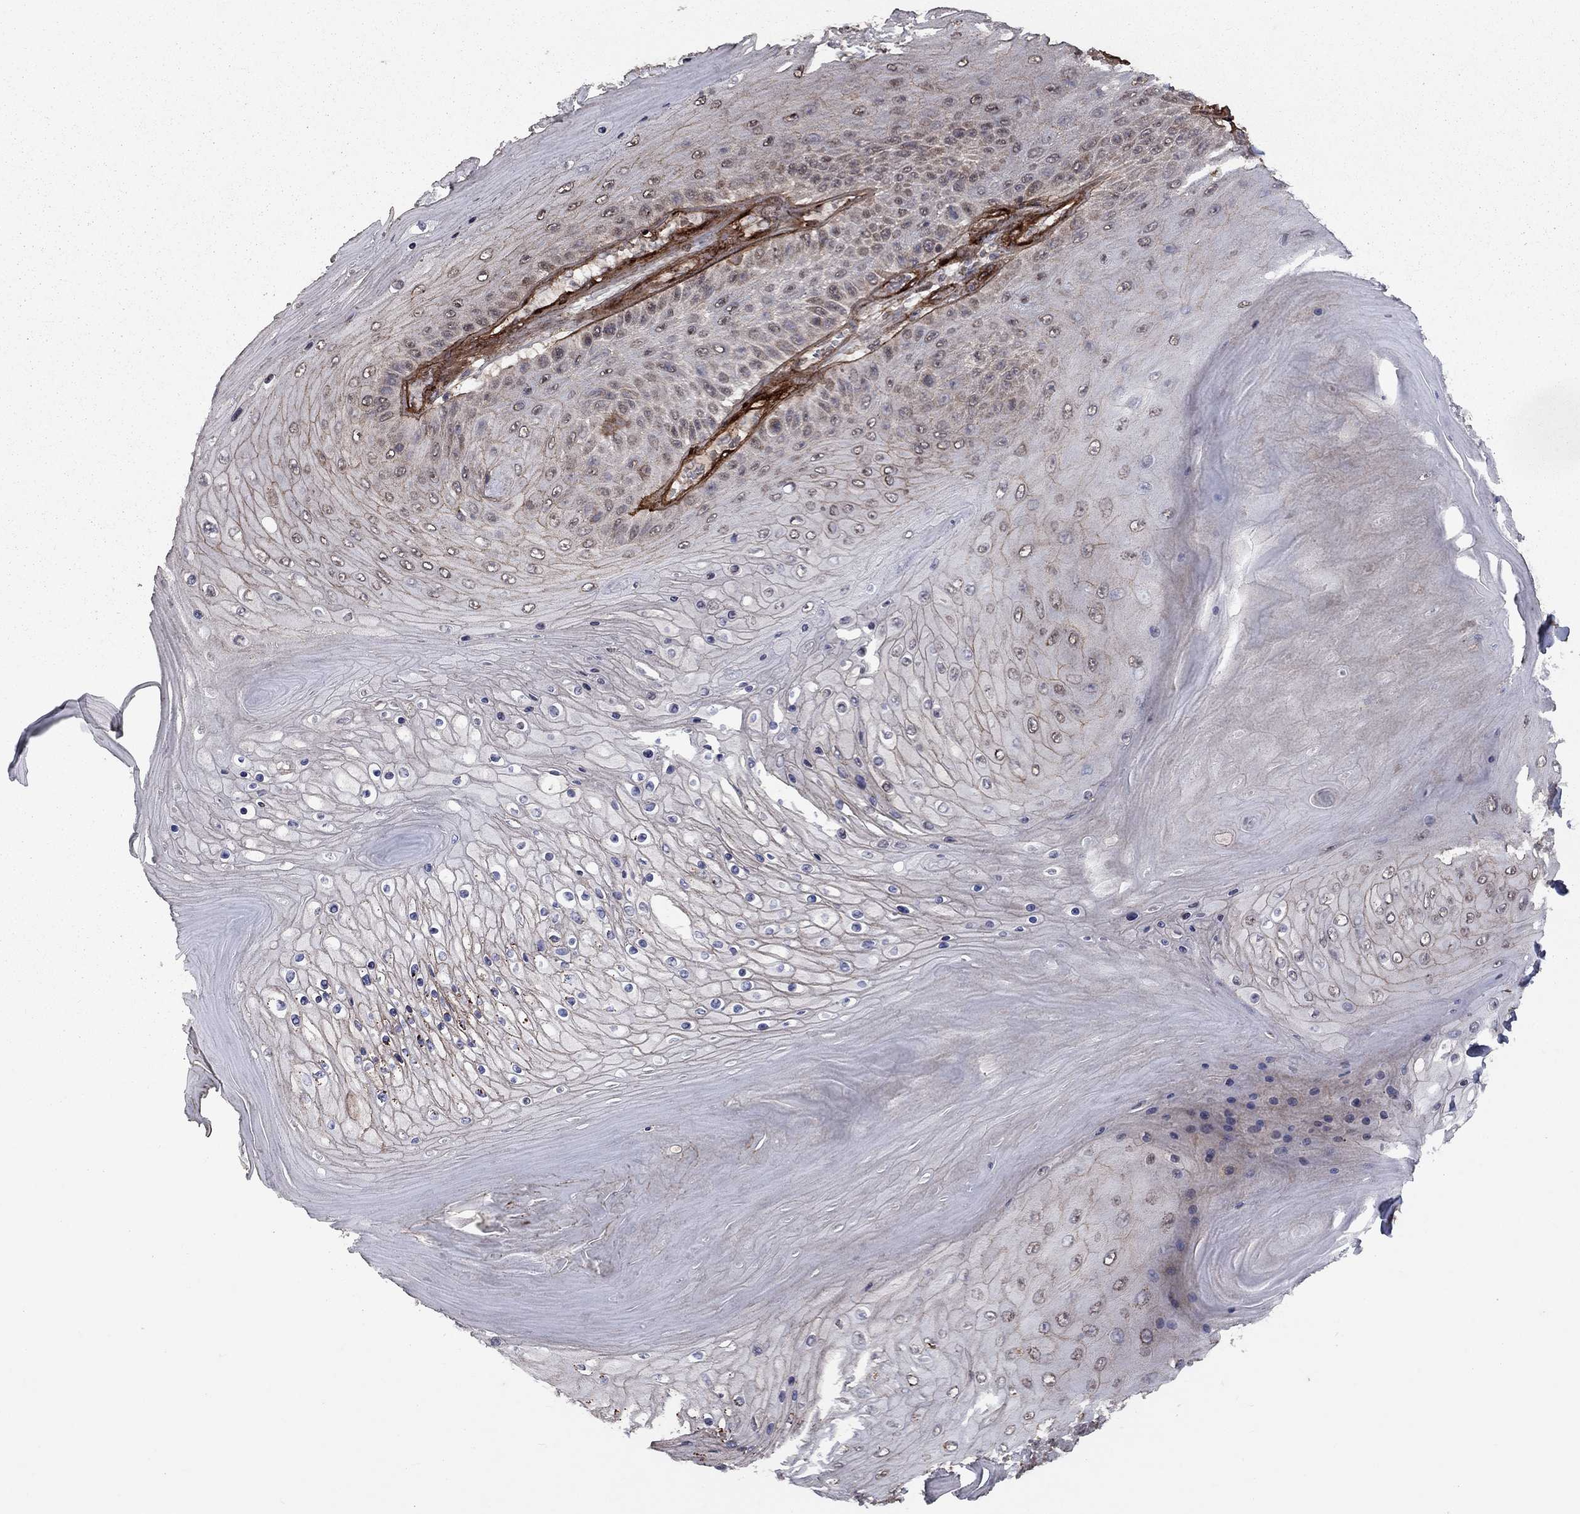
{"staining": {"intensity": "negative", "quantity": "none", "location": "none"}, "tissue": "skin cancer", "cell_type": "Tumor cells", "image_type": "cancer", "snomed": [{"axis": "morphology", "description": "Squamous cell carcinoma, NOS"}, {"axis": "topography", "description": "Skin"}], "caption": "Immunohistochemistry photomicrograph of neoplastic tissue: skin squamous cell carcinoma stained with DAB (3,3'-diaminobenzidine) reveals no significant protein expression in tumor cells.", "gene": "COL18A1", "patient": {"sex": "male", "age": 62}}